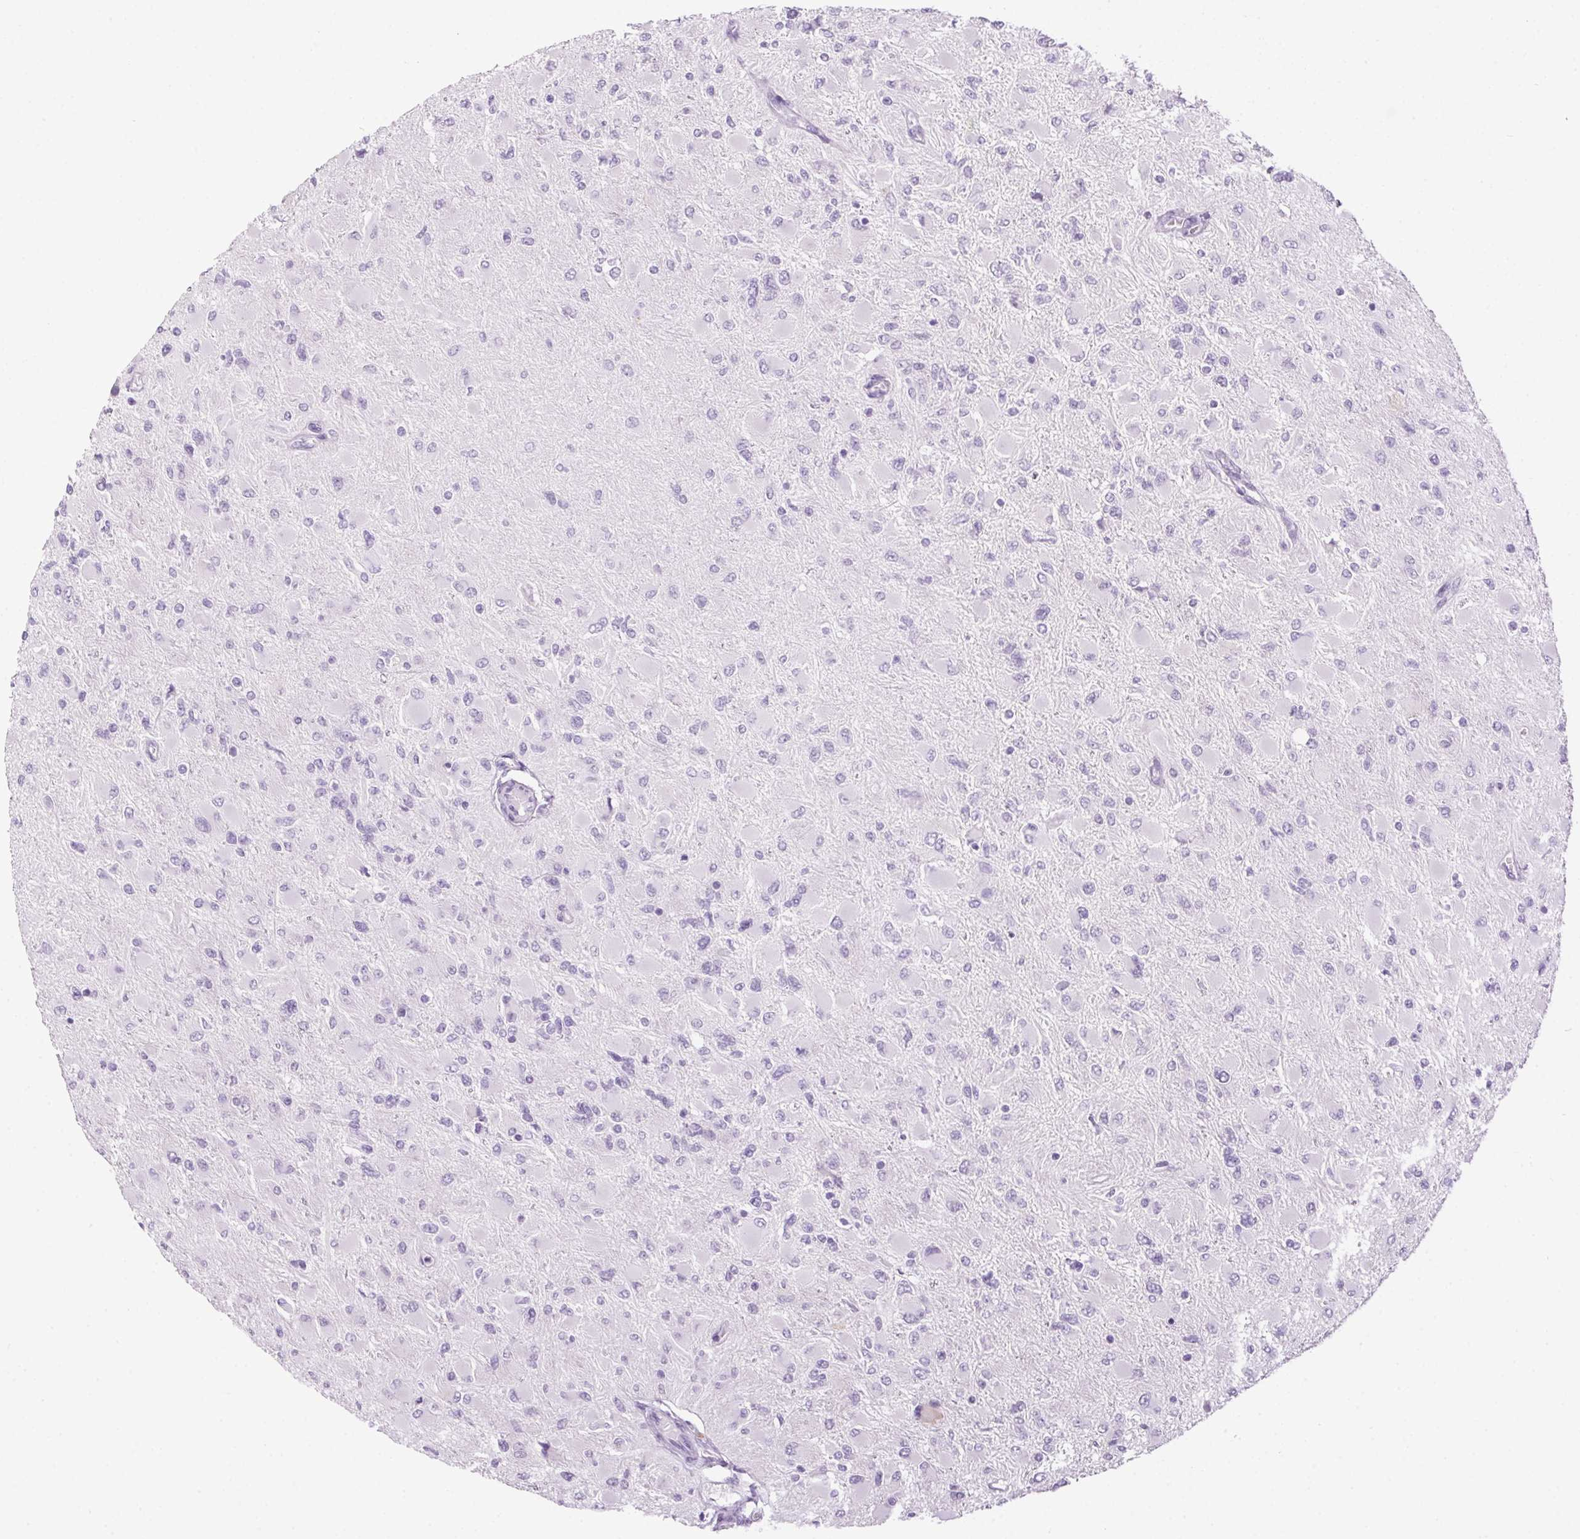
{"staining": {"intensity": "negative", "quantity": "none", "location": "none"}, "tissue": "glioma", "cell_type": "Tumor cells", "image_type": "cancer", "snomed": [{"axis": "morphology", "description": "Glioma, malignant, High grade"}, {"axis": "topography", "description": "Cerebral cortex"}], "caption": "High magnification brightfield microscopy of glioma stained with DAB (3,3'-diaminobenzidine) (brown) and counterstained with hematoxylin (blue): tumor cells show no significant expression.", "gene": "POPDC2", "patient": {"sex": "female", "age": 36}}